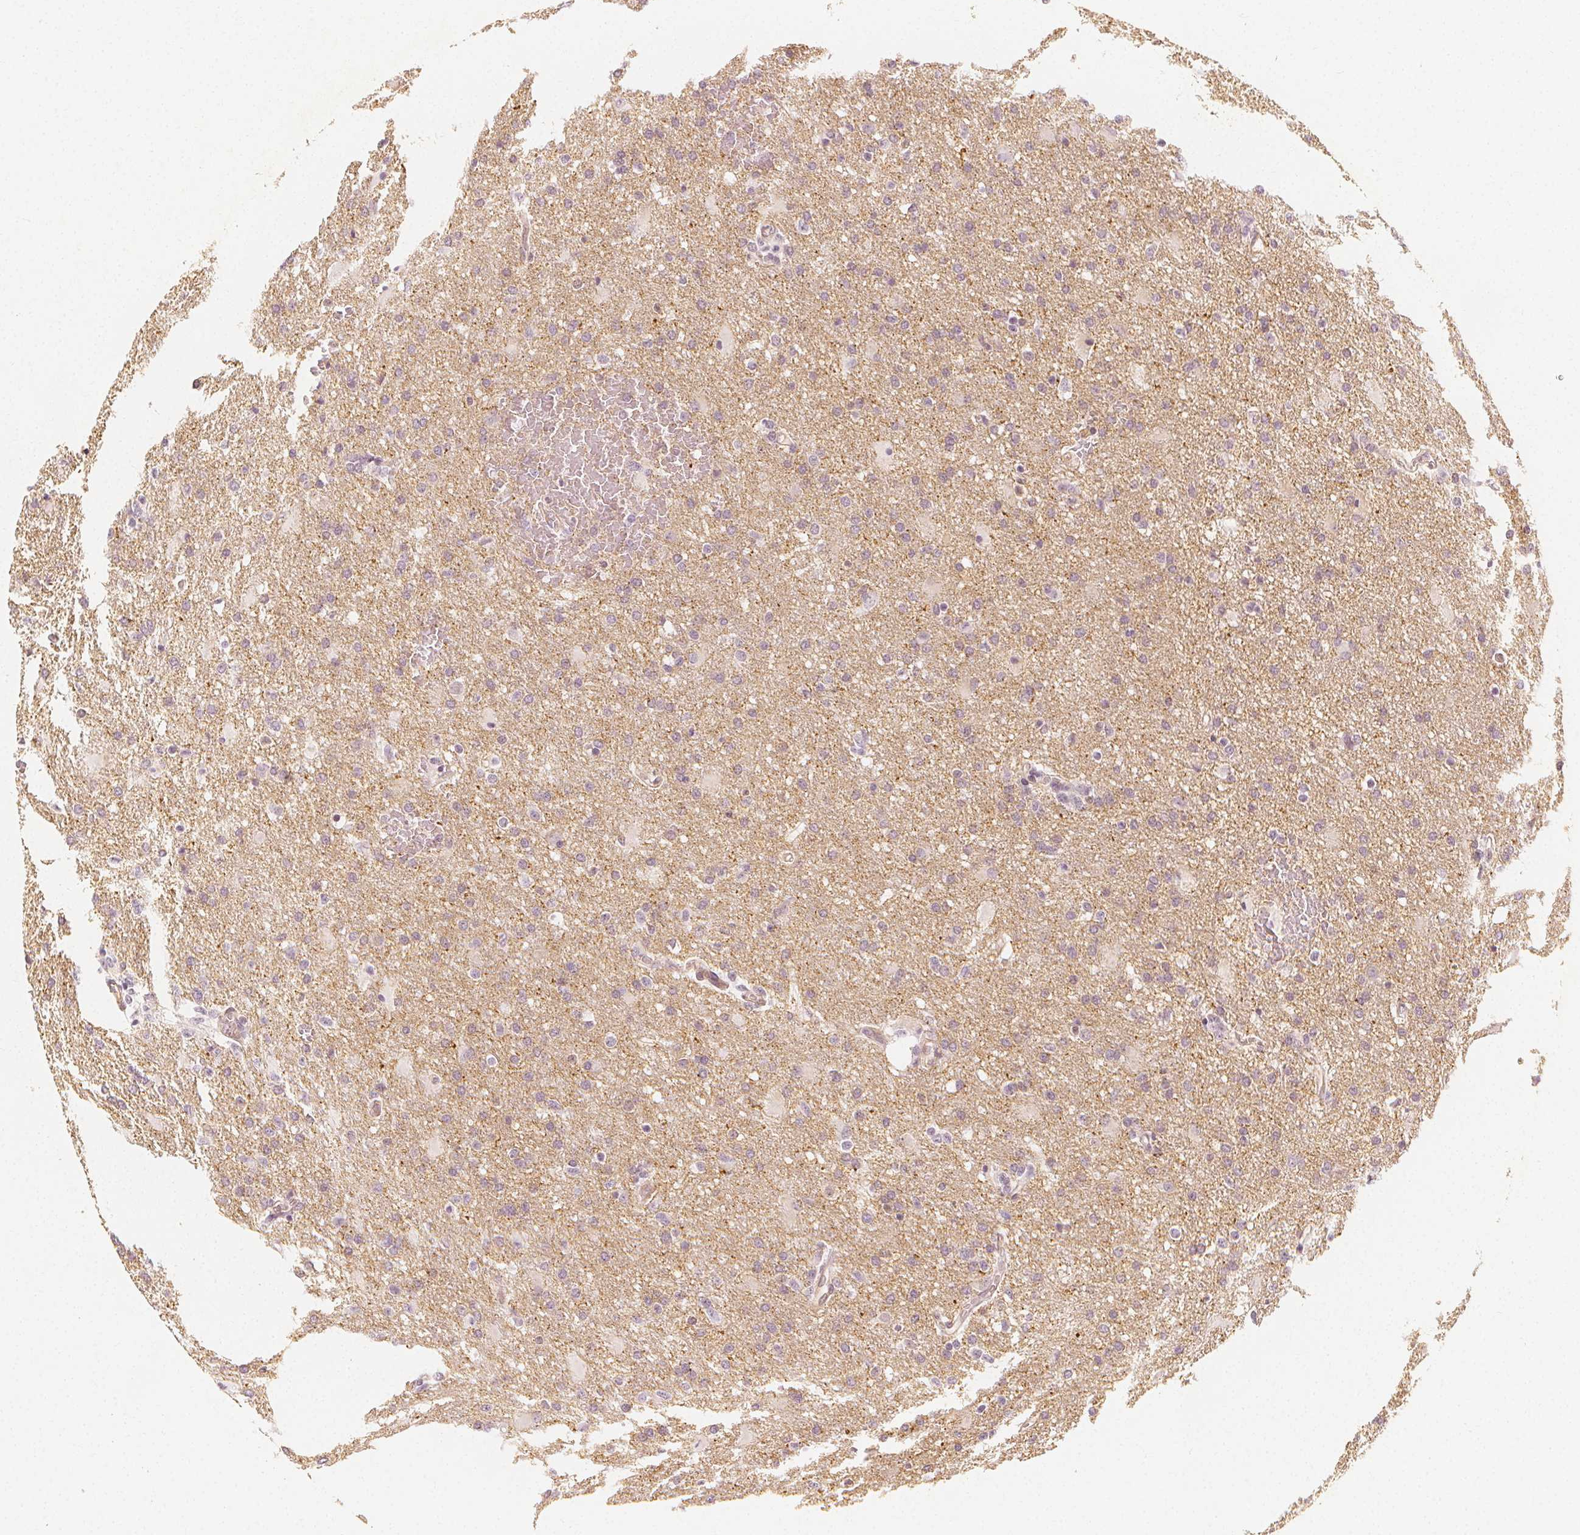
{"staining": {"intensity": "negative", "quantity": "none", "location": "none"}, "tissue": "glioma", "cell_type": "Tumor cells", "image_type": "cancer", "snomed": [{"axis": "morphology", "description": "Glioma, malignant, High grade"}, {"axis": "topography", "description": "Brain"}], "caption": "The image demonstrates no significant staining in tumor cells of malignant high-grade glioma. (Stains: DAB (3,3'-diaminobenzidine) immunohistochemistry with hematoxylin counter stain, Microscopy: brightfield microscopy at high magnification).", "gene": "ARHGAP26", "patient": {"sex": "male", "age": 68}}